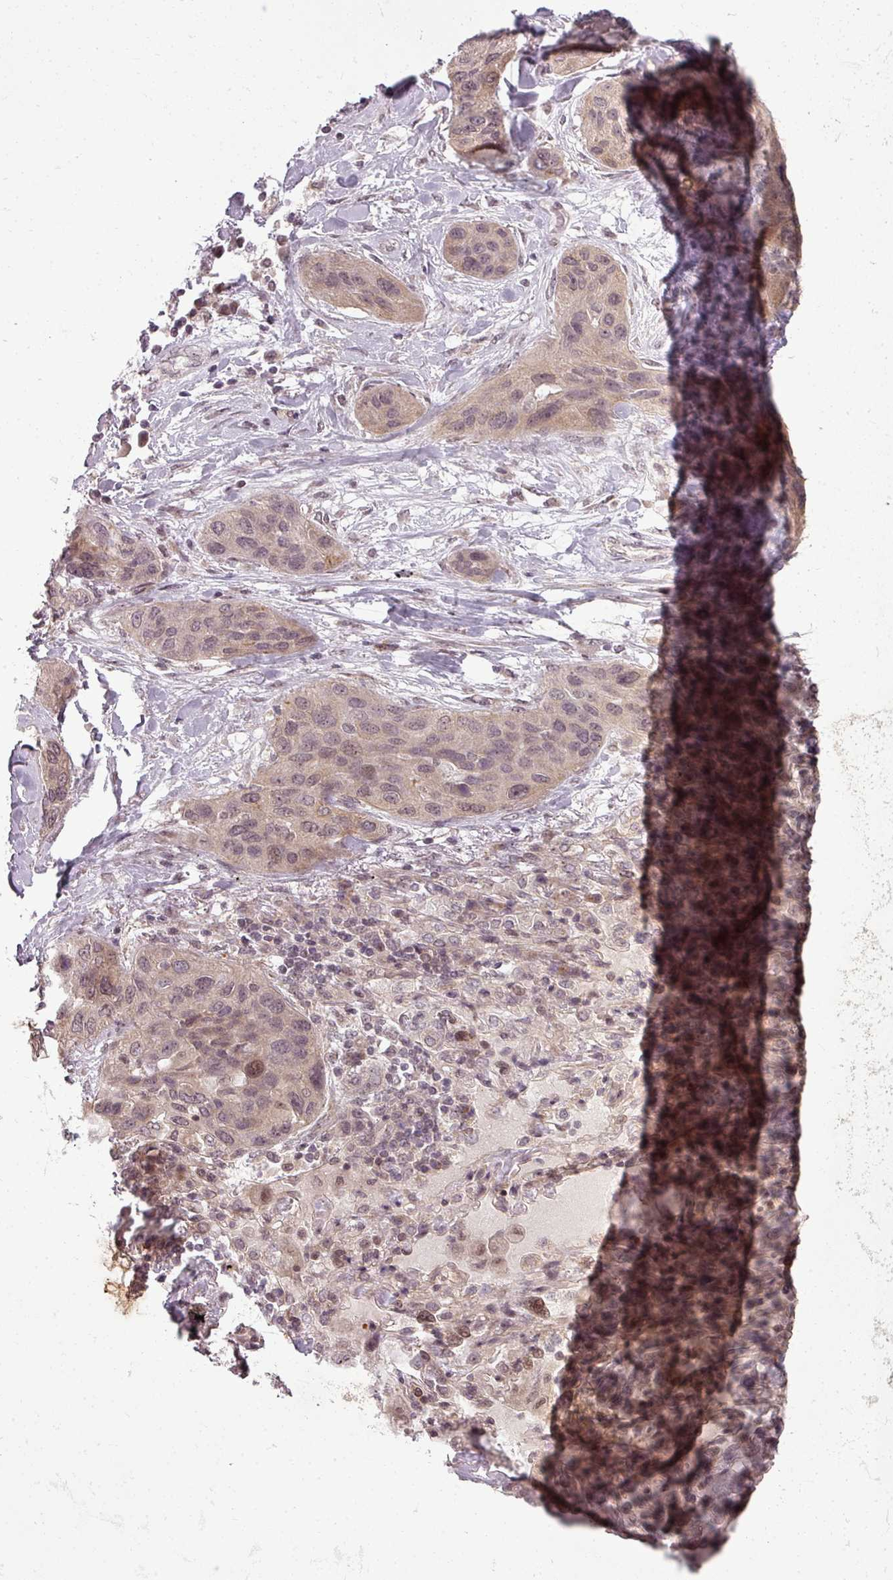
{"staining": {"intensity": "weak", "quantity": ">75%", "location": "cytoplasmic/membranous,nuclear"}, "tissue": "lung cancer", "cell_type": "Tumor cells", "image_type": "cancer", "snomed": [{"axis": "morphology", "description": "Squamous cell carcinoma, NOS"}, {"axis": "topography", "description": "Lung"}], "caption": "Lung squamous cell carcinoma tissue reveals weak cytoplasmic/membranous and nuclear expression in approximately >75% of tumor cells The protein of interest is shown in brown color, while the nuclei are stained blue.", "gene": "CLIC1", "patient": {"sex": "female", "age": 70}}